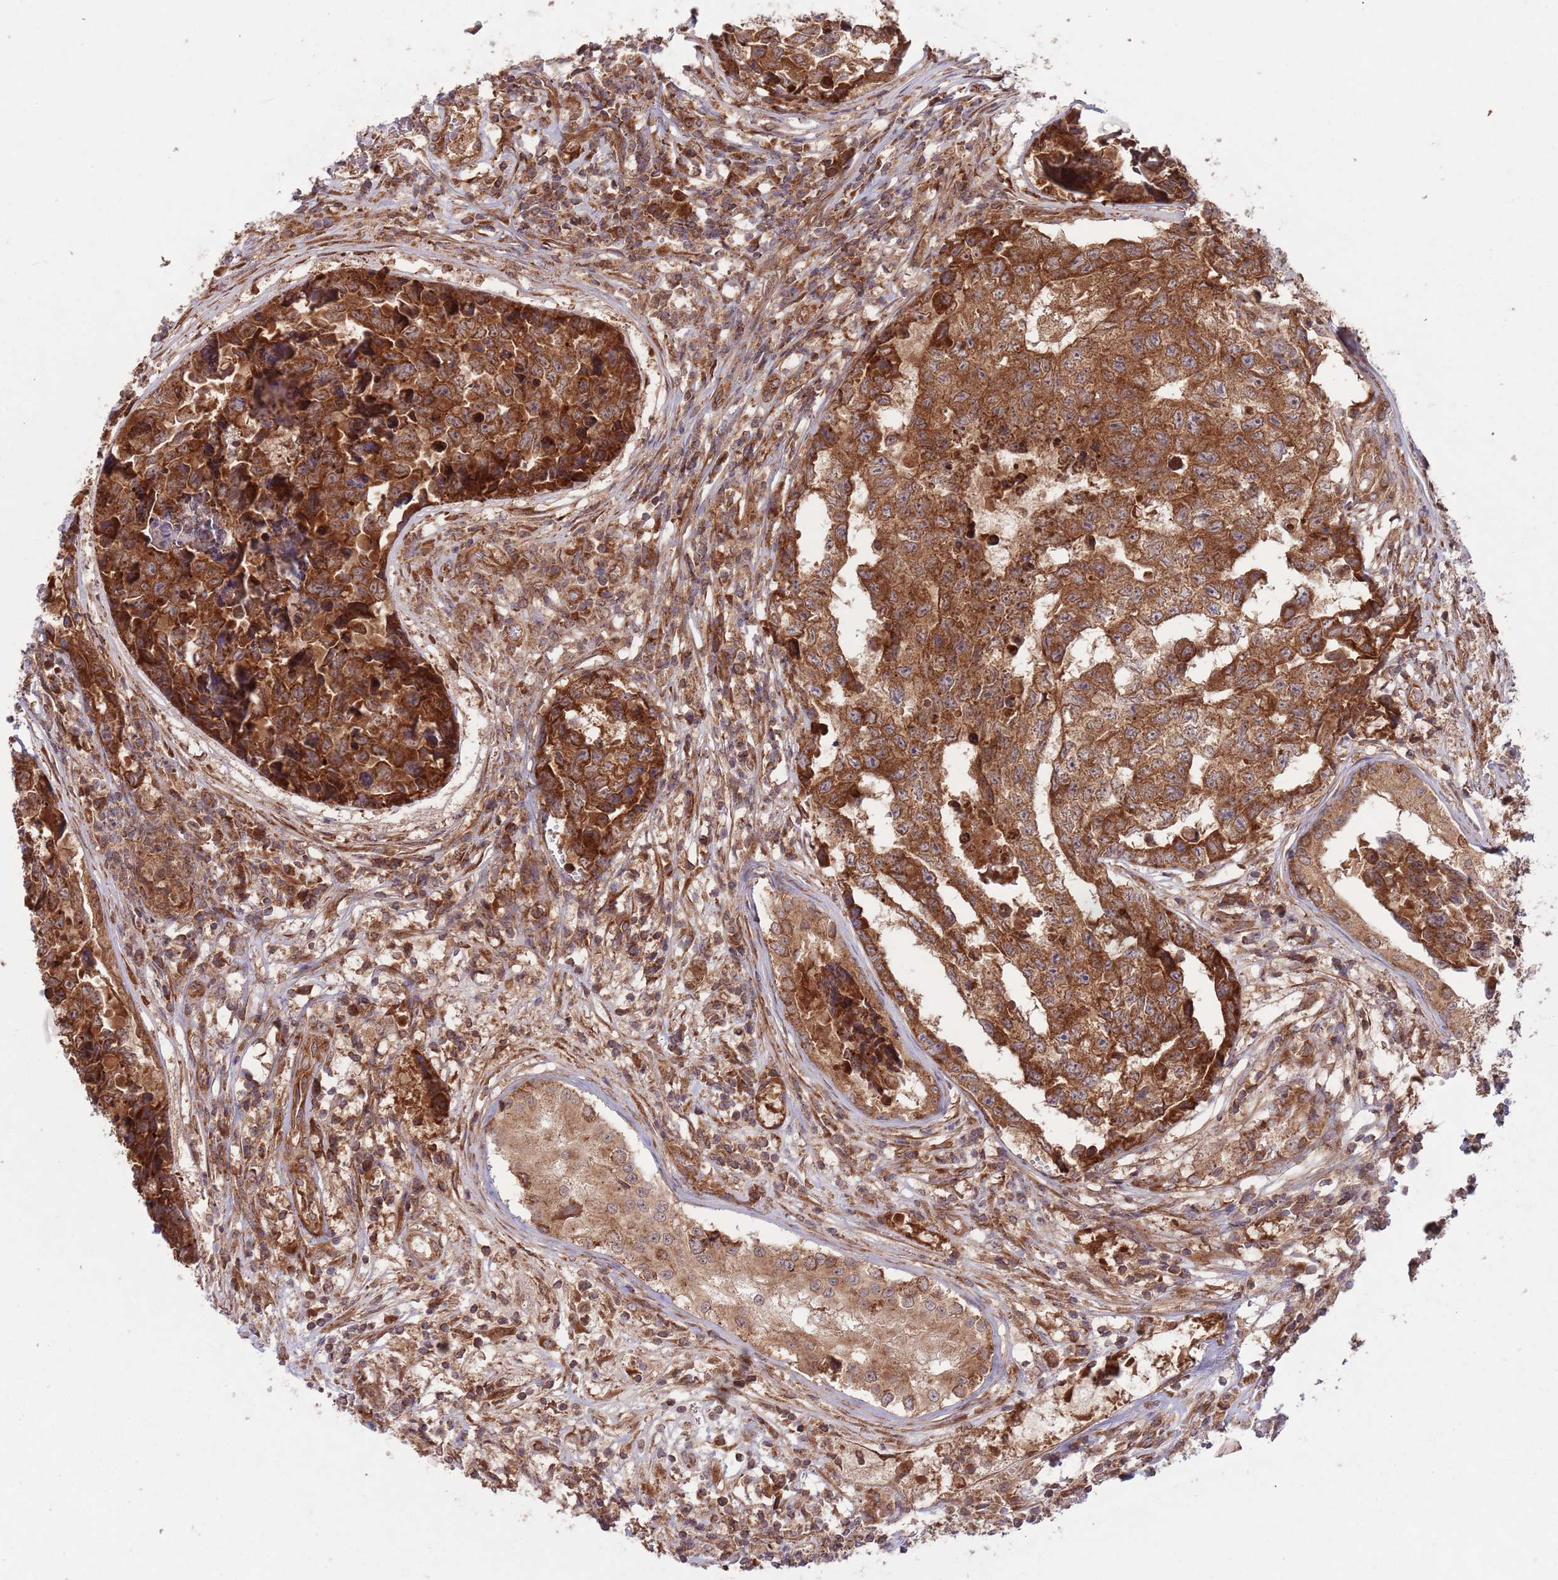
{"staining": {"intensity": "strong", "quantity": ">75%", "location": "cytoplasmic/membranous"}, "tissue": "testis cancer", "cell_type": "Tumor cells", "image_type": "cancer", "snomed": [{"axis": "morphology", "description": "Carcinoma, Embryonal, NOS"}, {"axis": "topography", "description": "Testis"}], "caption": "Strong cytoplasmic/membranous positivity for a protein is identified in approximately >75% of tumor cells of testis embryonal carcinoma using immunohistochemistry (IHC).", "gene": "MFNG", "patient": {"sex": "male", "age": 25}}